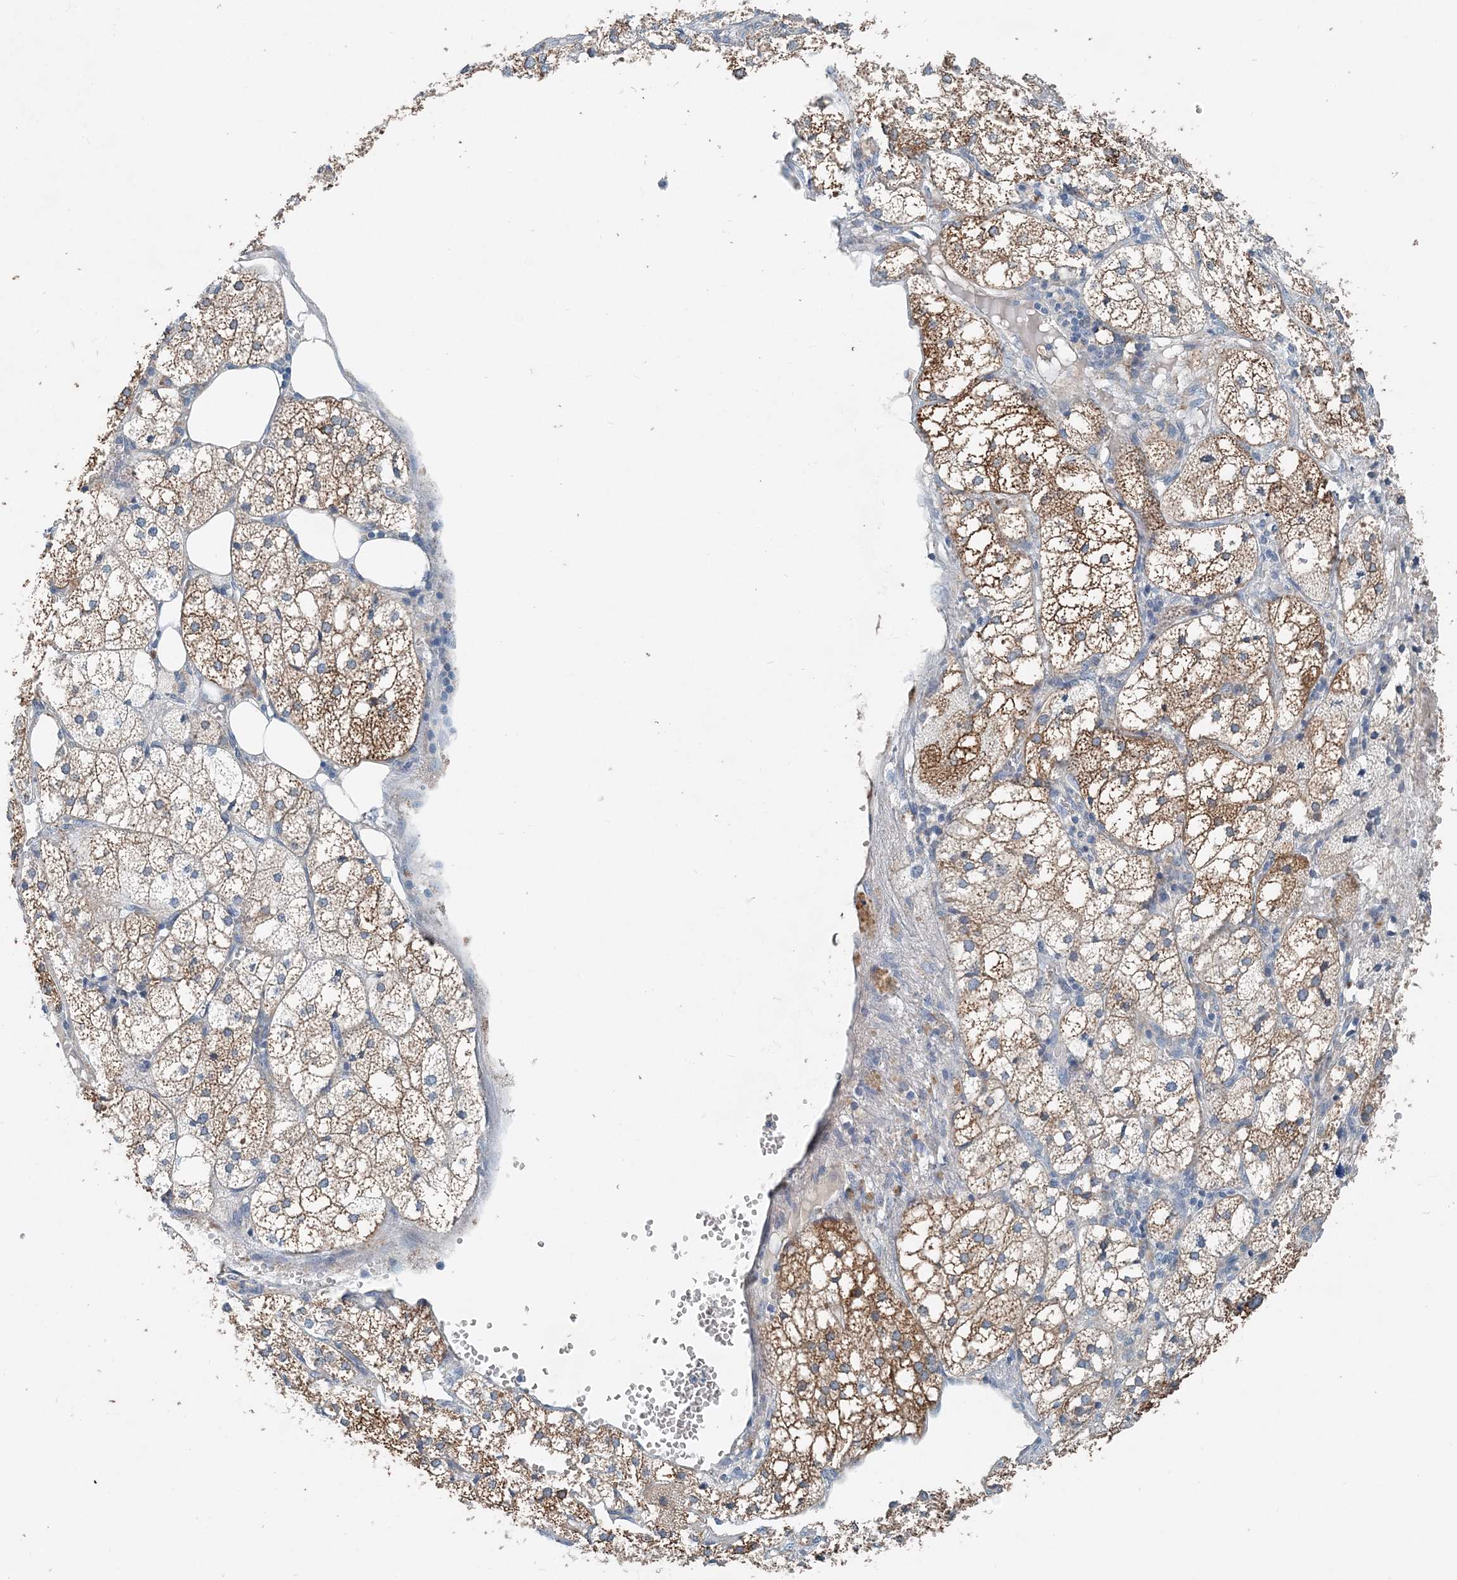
{"staining": {"intensity": "strong", "quantity": "25%-75%", "location": "cytoplasmic/membranous"}, "tissue": "adrenal gland", "cell_type": "Glandular cells", "image_type": "normal", "snomed": [{"axis": "morphology", "description": "Normal tissue, NOS"}, {"axis": "topography", "description": "Adrenal gland"}], "caption": "The histopathology image shows staining of normal adrenal gland, revealing strong cytoplasmic/membranous protein expression (brown color) within glandular cells. The protein of interest is shown in brown color, while the nuclei are stained blue.", "gene": "EEF1A2", "patient": {"sex": "female", "age": 61}}